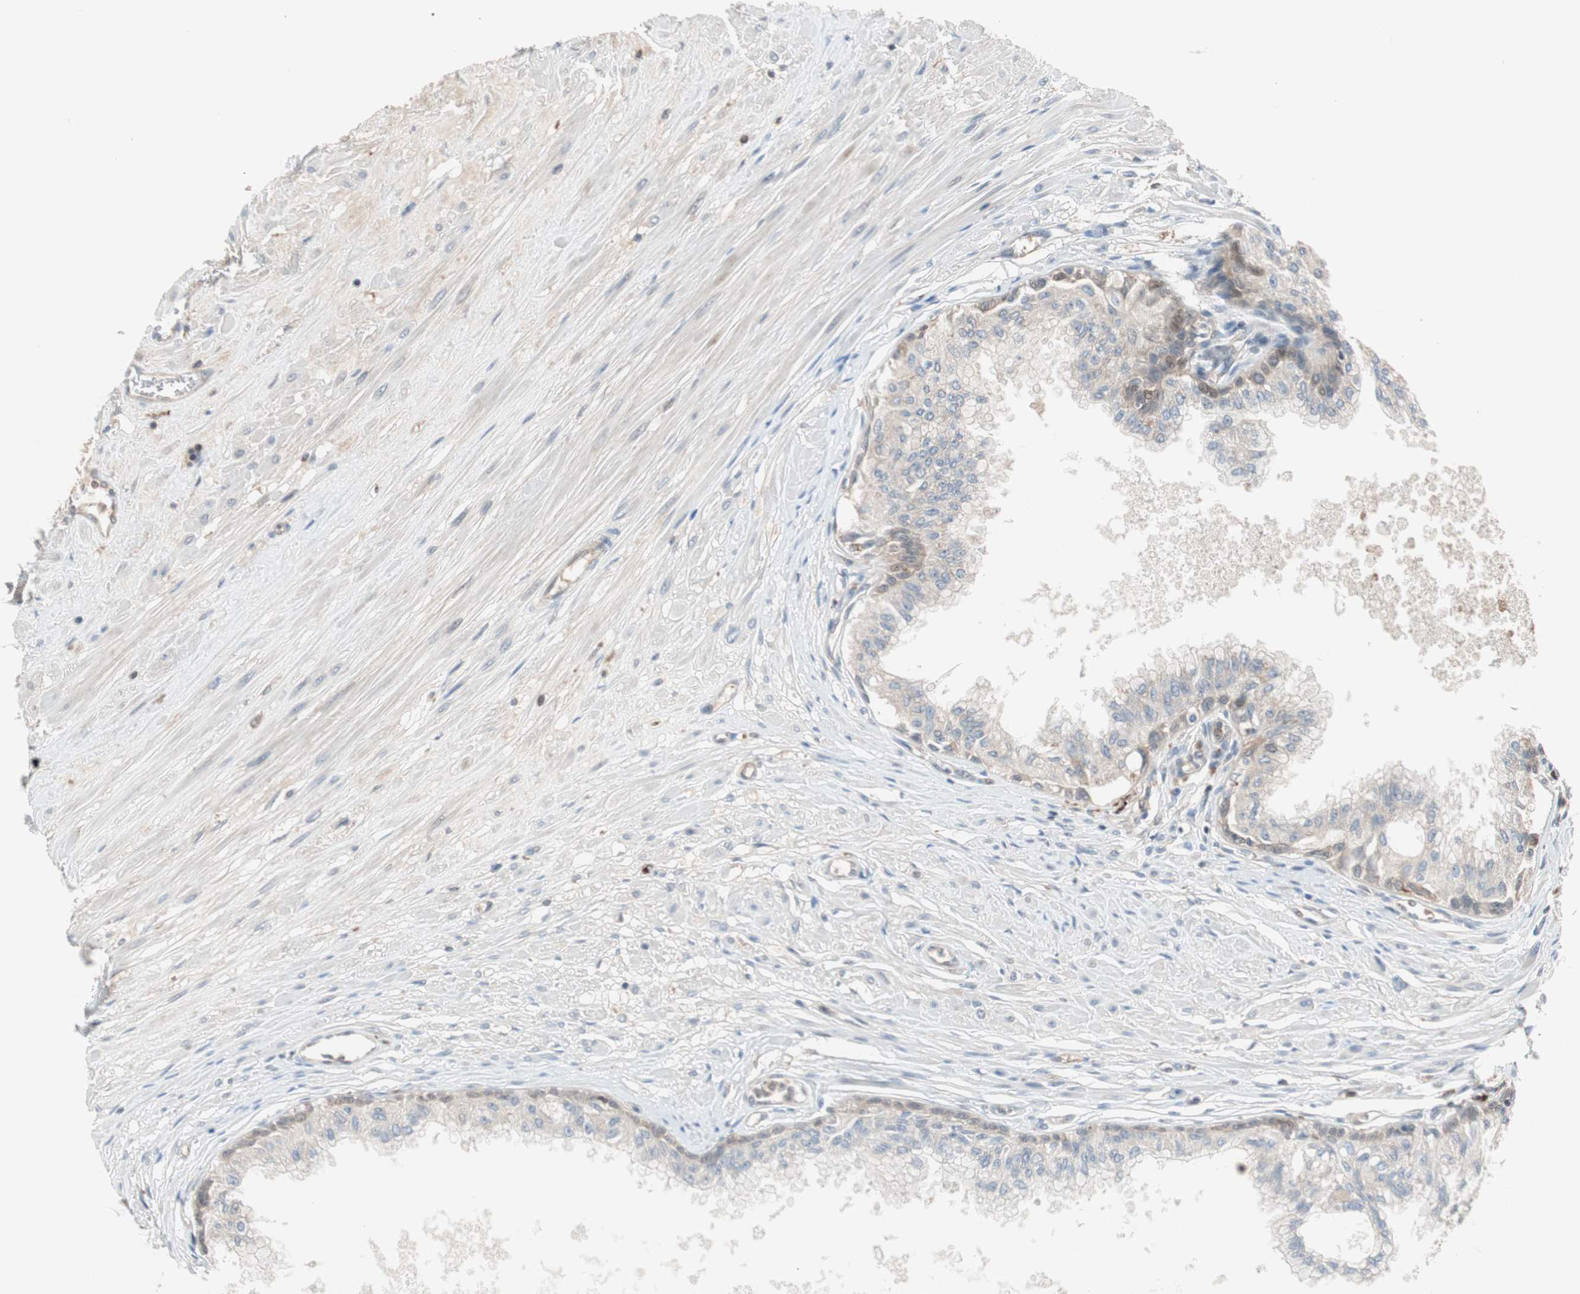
{"staining": {"intensity": "weak", "quantity": "<25%", "location": "cytoplasmic/membranous"}, "tissue": "prostate", "cell_type": "Glandular cells", "image_type": "normal", "snomed": [{"axis": "morphology", "description": "Normal tissue, NOS"}, {"axis": "topography", "description": "Prostate"}, {"axis": "topography", "description": "Seminal veicle"}], "caption": "A high-resolution micrograph shows immunohistochemistry (IHC) staining of unremarkable prostate, which displays no significant positivity in glandular cells.", "gene": "P3R3URF", "patient": {"sex": "male", "age": 60}}